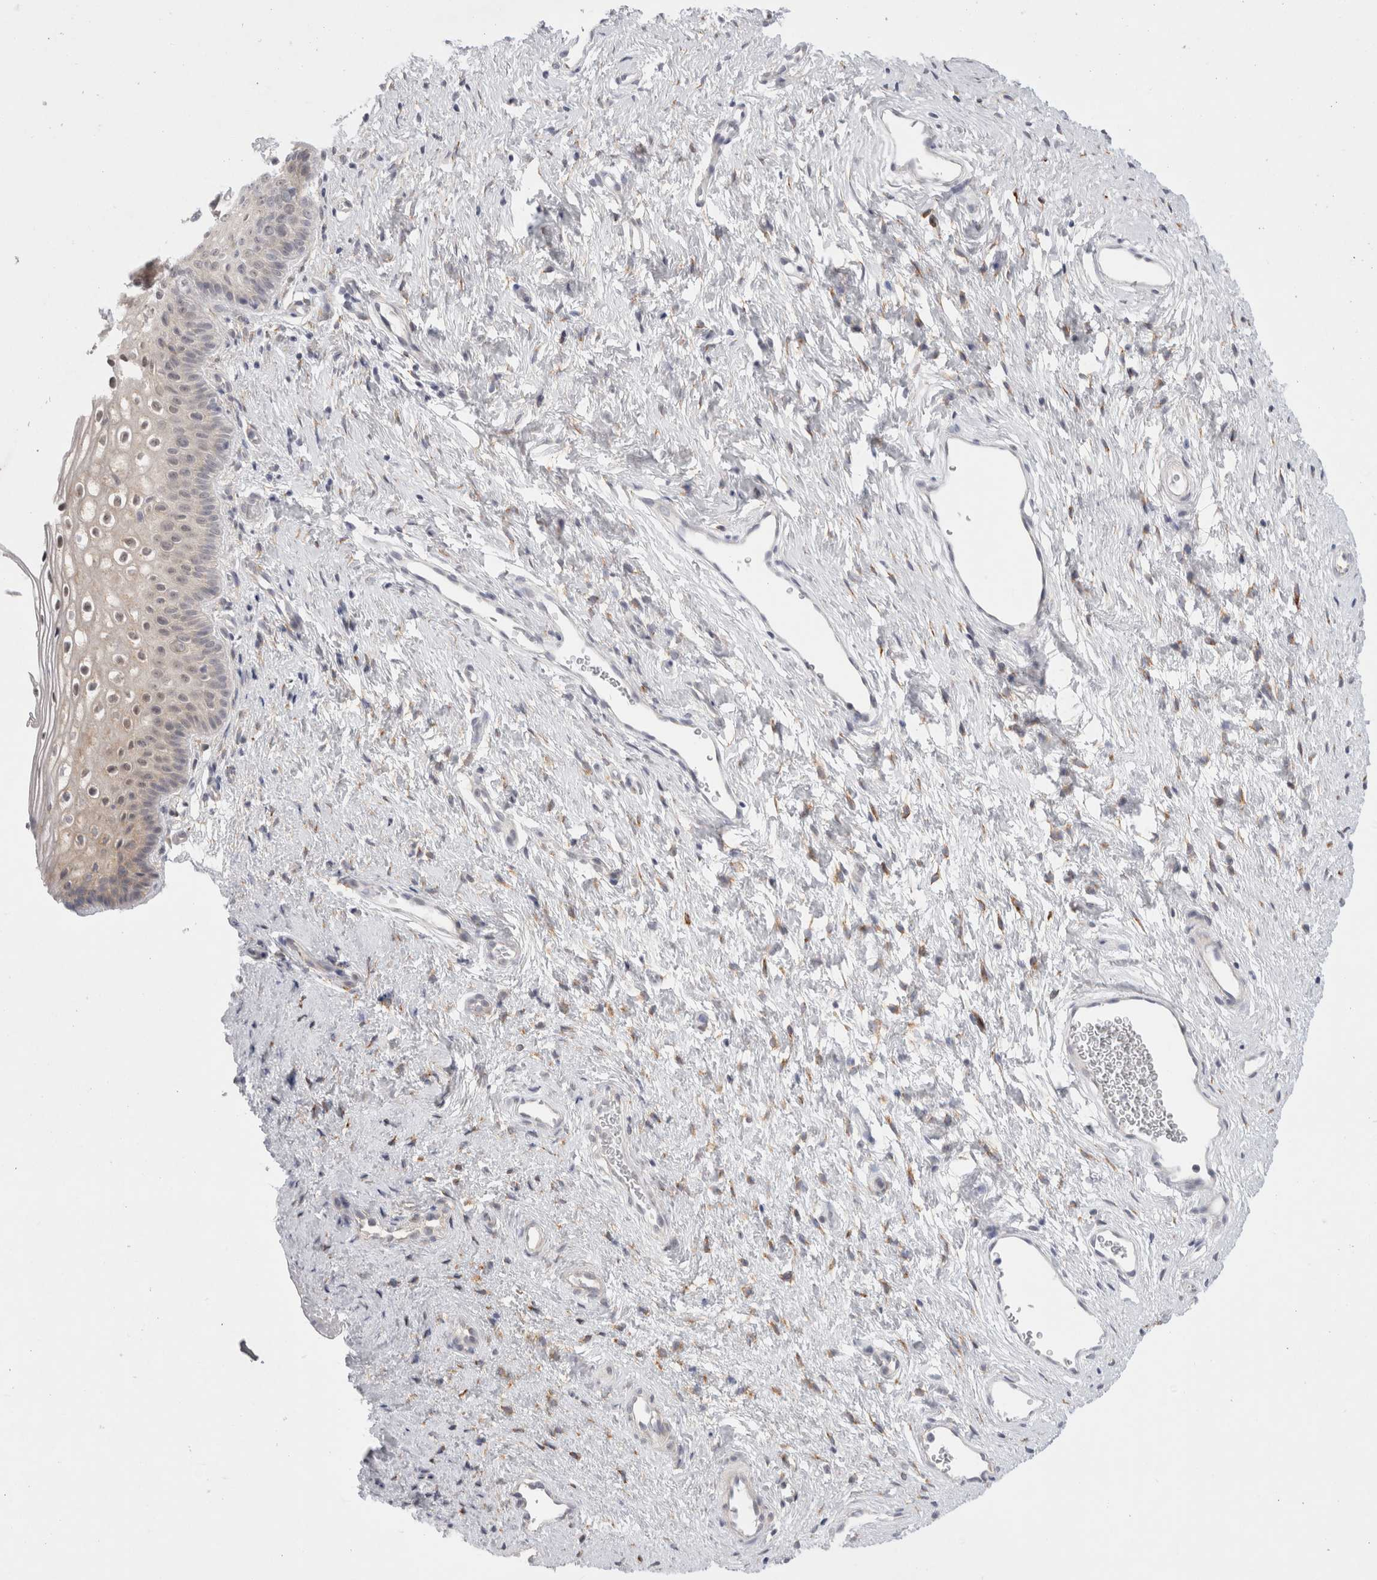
{"staining": {"intensity": "weak", "quantity": "<25%", "location": "cytoplasmic/membranous"}, "tissue": "cervix", "cell_type": "Glandular cells", "image_type": "normal", "snomed": [{"axis": "morphology", "description": "Normal tissue, NOS"}, {"axis": "topography", "description": "Cervix"}], "caption": "A high-resolution micrograph shows immunohistochemistry staining of benign cervix, which displays no significant staining in glandular cells. (Brightfield microscopy of DAB immunohistochemistry (IHC) at high magnification).", "gene": "TRMT1L", "patient": {"sex": "female", "age": 27}}